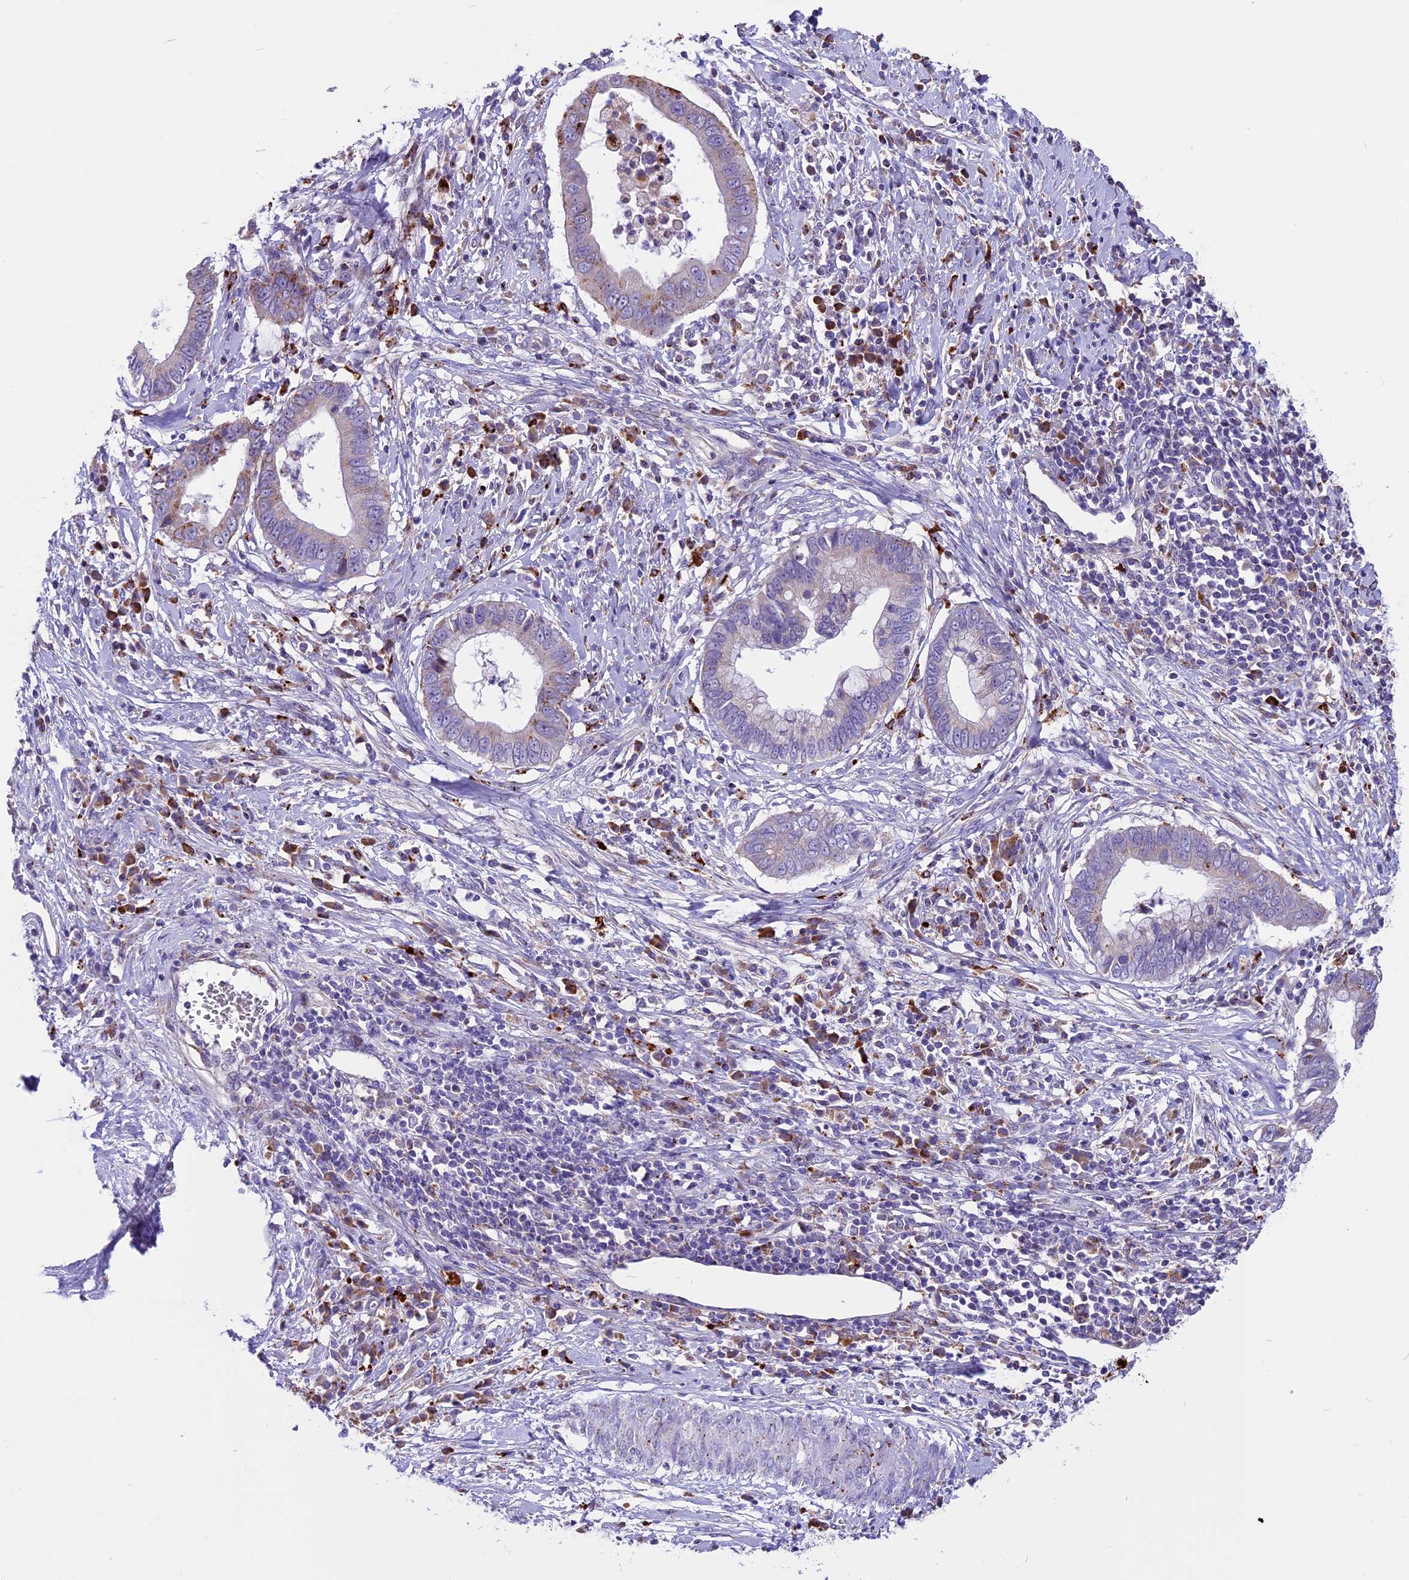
{"staining": {"intensity": "weak", "quantity": "<25%", "location": "cytoplasmic/membranous"}, "tissue": "cervical cancer", "cell_type": "Tumor cells", "image_type": "cancer", "snomed": [{"axis": "morphology", "description": "Adenocarcinoma, NOS"}, {"axis": "topography", "description": "Cervix"}], "caption": "IHC image of cervical adenocarcinoma stained for a protein (brown), which exhibits no staining in tumor cells. The staining was performed using DAB (3,3'-diaminobenzidine) to visualize the protein expression in brown, while the nuclei were stained in blue with hematoxylin (Magnification: 20x).", "gene": "THRSP", "patient": {"sex": "female", "age": 44}}